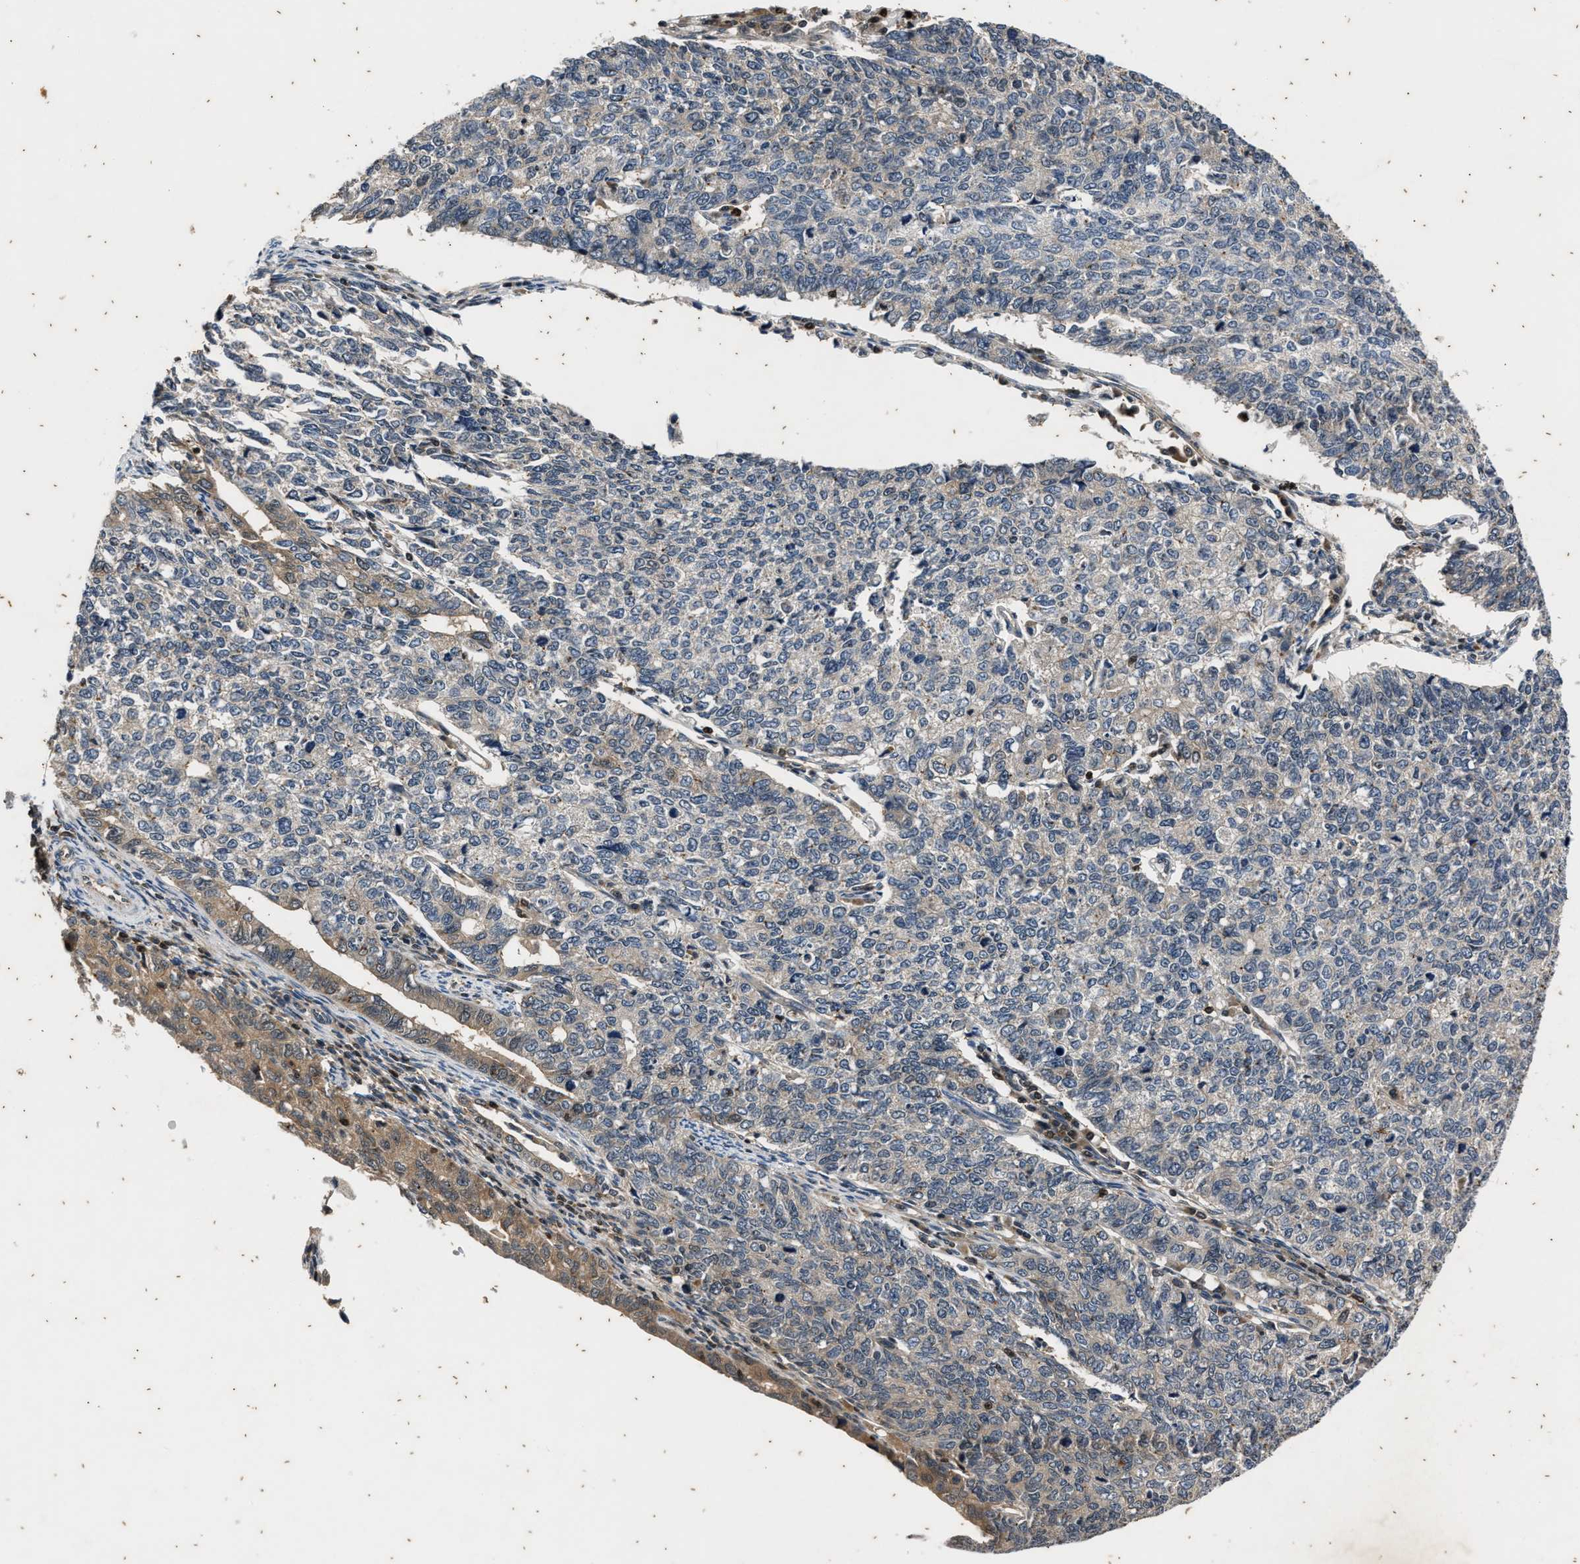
{"staining": {"intensity": "weak", "quantity": "<25%", "location": "cytoplasmic/membranous"}, "tissue": "cervical cancer", "cell_type": "Tumor cells", "image_type": "cancer", "snomed": [{"axis": "morphology", "description": "Squamous cell carcinoma, NOS"}, {"axis": "topography", "description": "Cervix"}], "caption": "Tumor cells are negative for protein expression in human cervical cancer.", "gene": "PTPN7", "patient": {"sex": "female", "age": 63}}